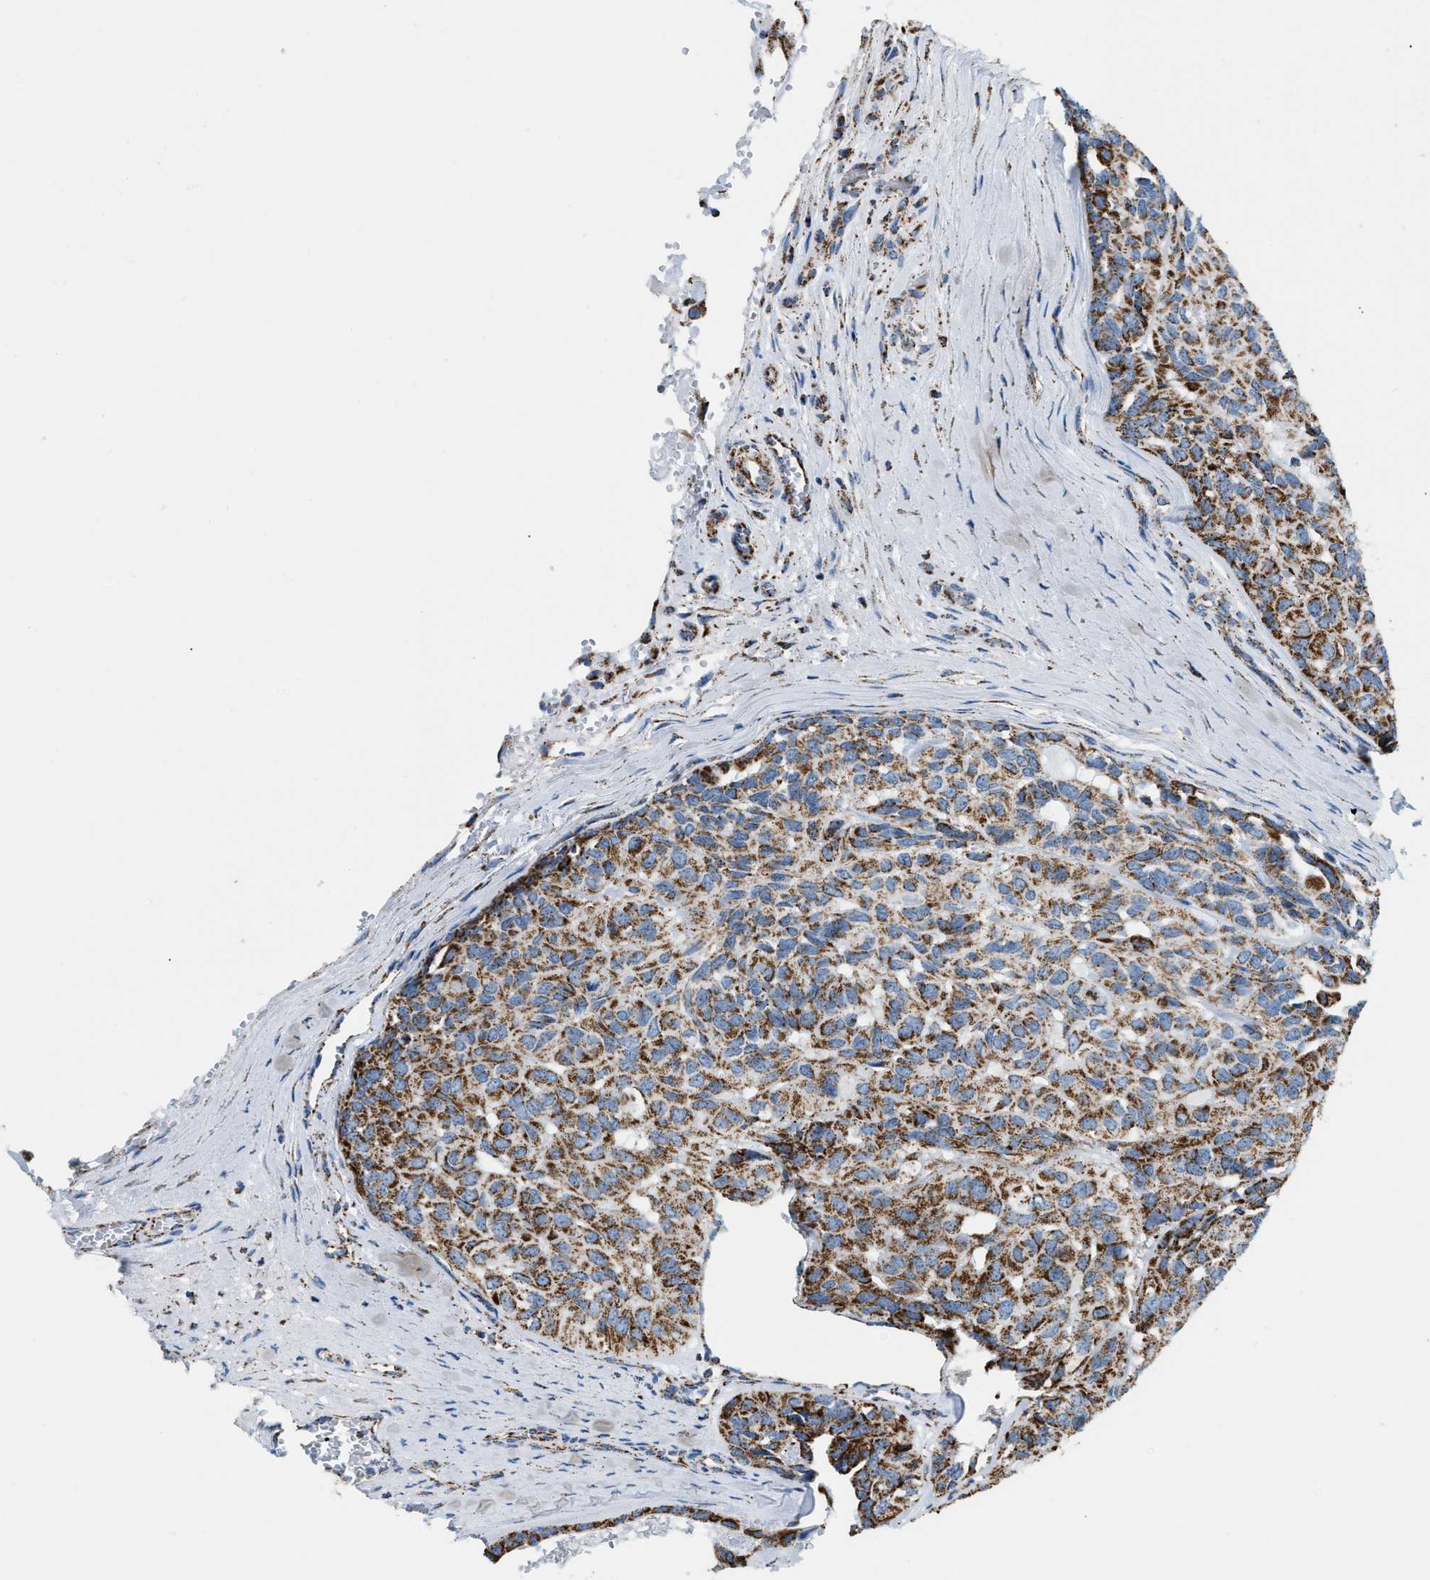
{"staining": {"intensity": "moderate", "quantity": ">75%", "location": "cytoplasmic/membranous"}, "tissue": "head and neck cancer", "cell_type": "Tumor cells", "image_type": "cancer", "snomed": [{"axis": "morphology", "description": "Adenocarcinoma, NOS"}, {"axis": "topography", "description": "Salivary gland, NOS"}, {"axis": "topography", "description": "Head-Neck"}], "caption": "Tumor cells display moderate cytoplasmic/membranous expression in about >75% of cells in head and neck adenocarcinoma. (IHC, brightfield microscopy, high magnification).", "gene": "ETFB", "patient": {"sex": "female", "age": 76}}